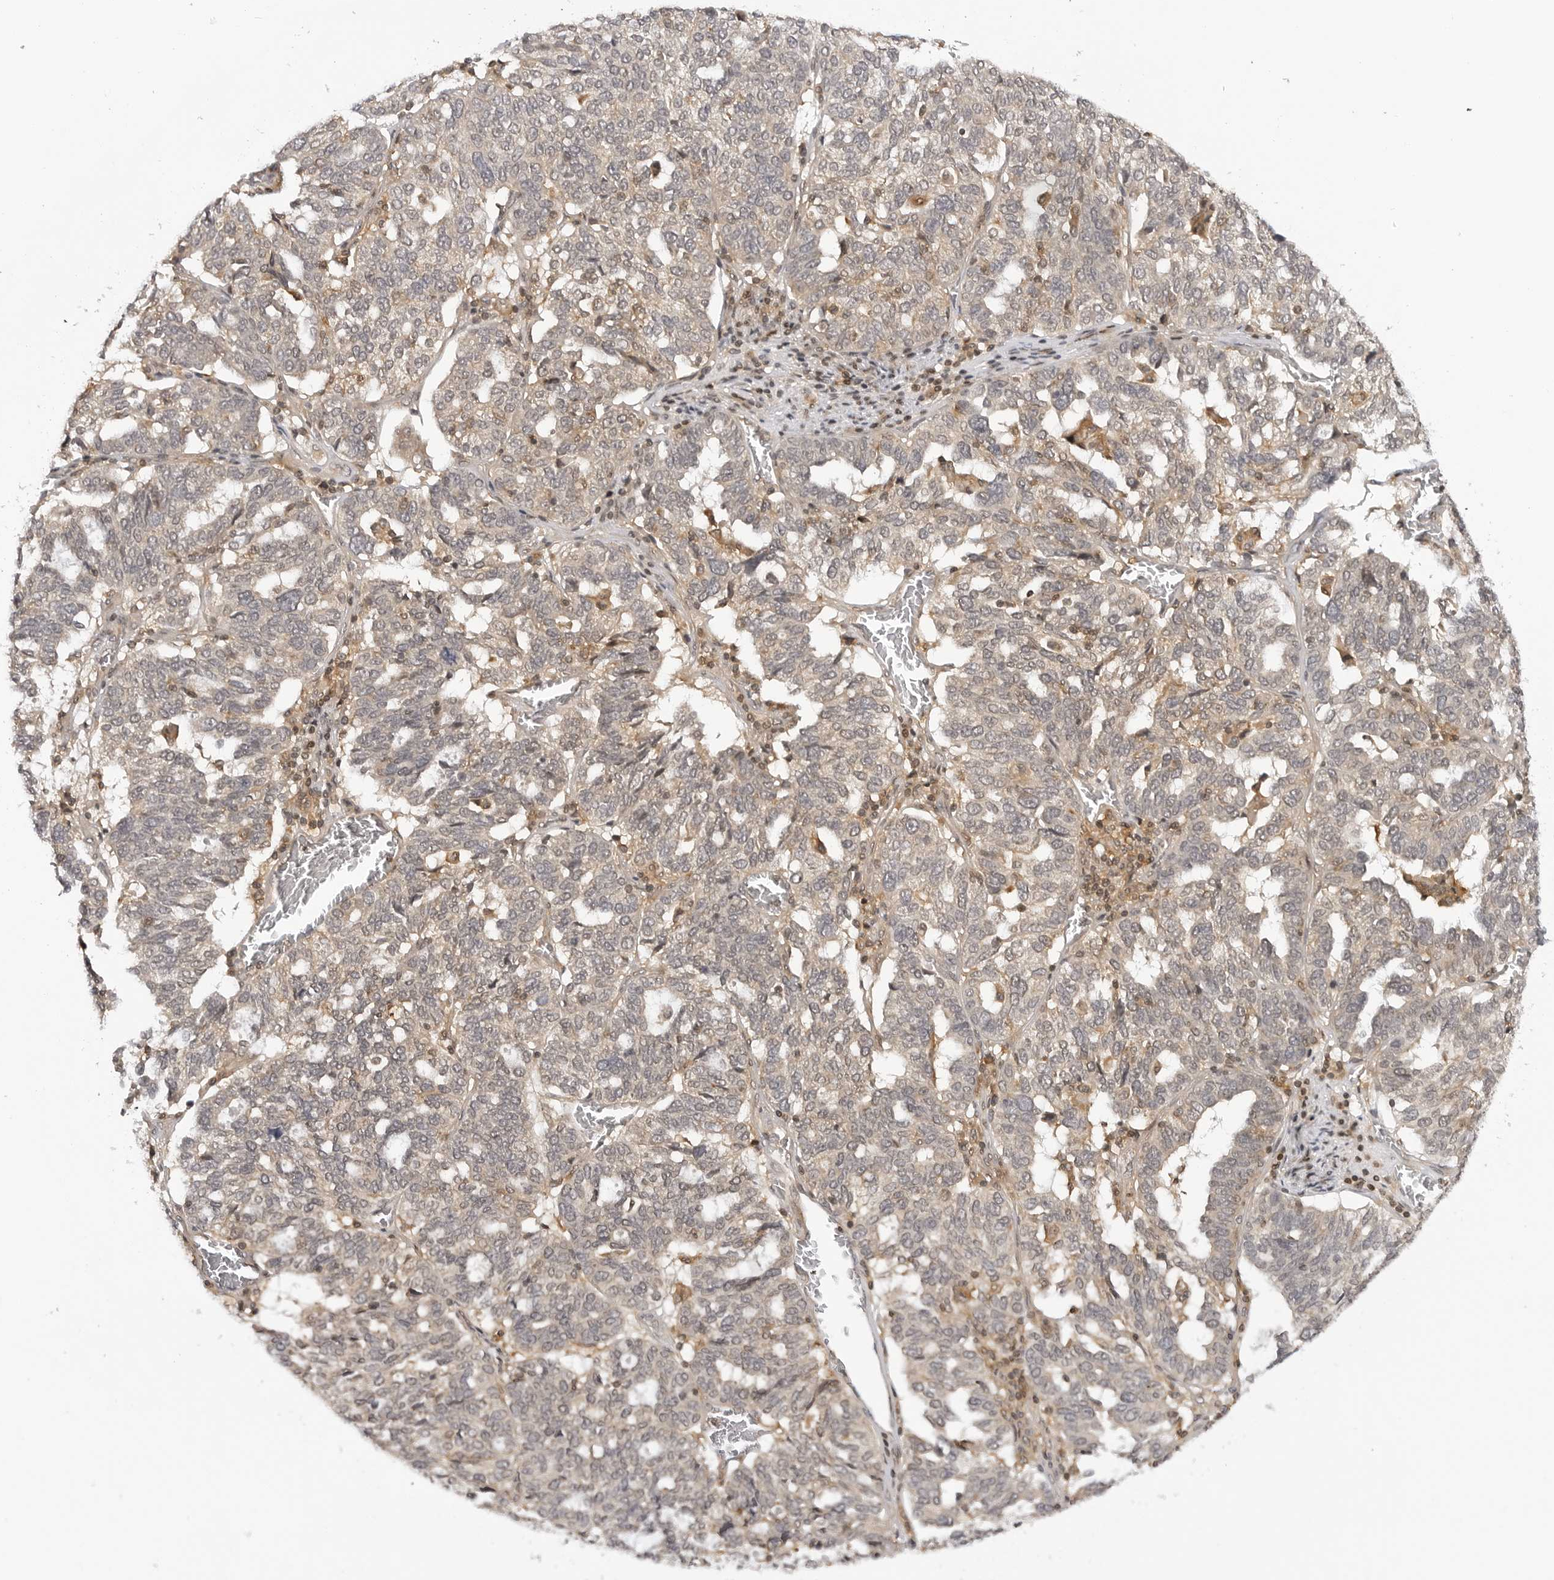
{"staining": {"intensity": "weak", "quantity": "25%-75%", "location": "cytoplasmic/membranous"}, "tissue": "ovarian cancer", "cell_type": "Tumor cells", "image_type": "cancer", "snomed": [{"axis": "morphology", "description": "Cystadenocarcinoma, serous, NOS"}, {"axis": "topography", "description": "Ovary"}], "caption": "Immunohistochemical staining of human ovarian cancer (serous cystadenocarcinoma) reveals low levels of weak cytoplasmic/membranous staining in about 25%-75% of tumor cells.", "gene": "MAP2K5", "patient": {"sex": "female", "age": 59}}